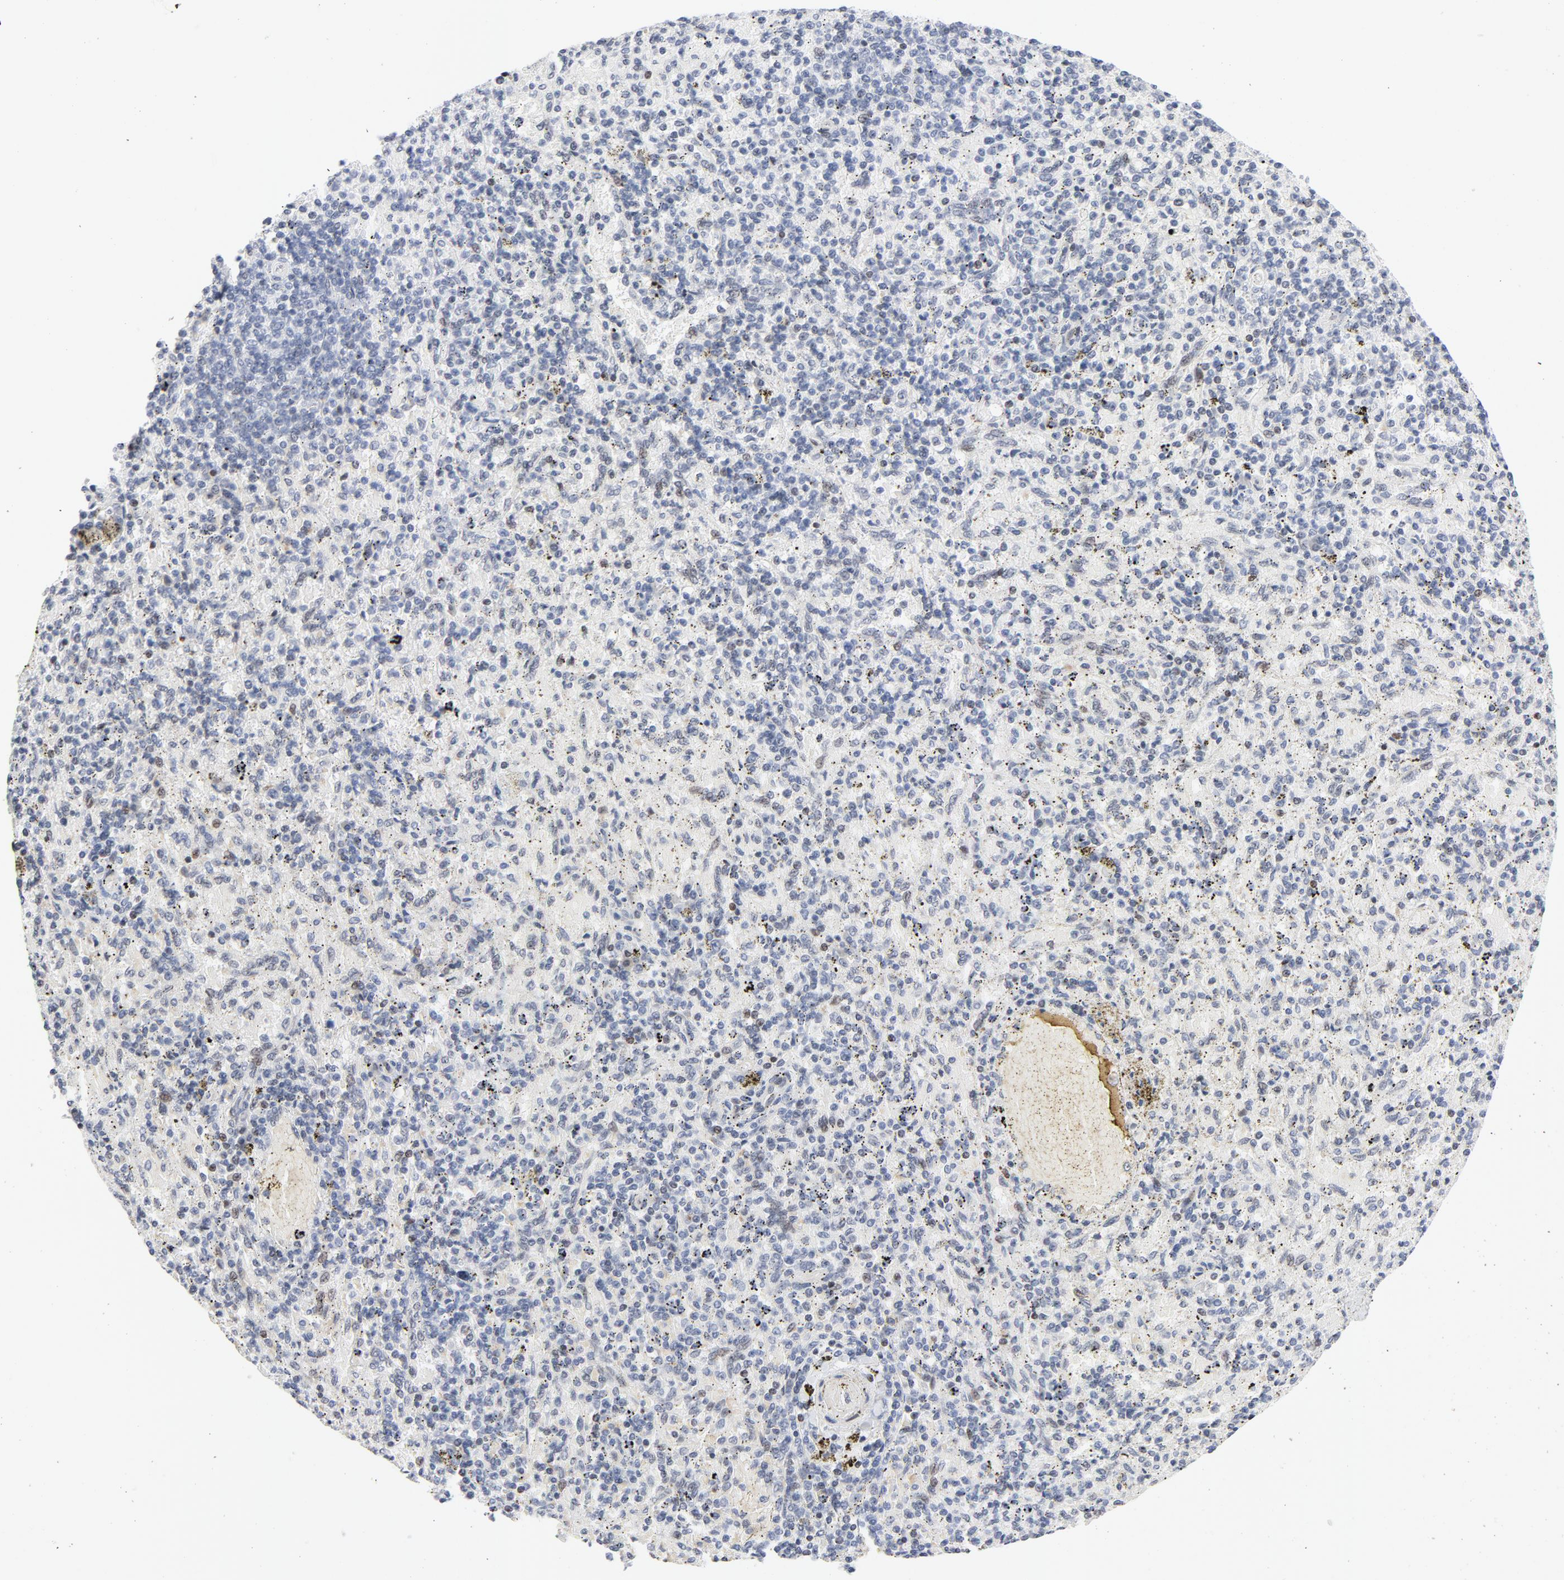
{"staining": {"intensity": "moderate", "quantity": "<25%", "location": "nuclear"}, "tissue": "spleen", "cell_type": "Cells in red pulp", "image_type": "normal", "snomed": [{"axis": "morphology", "description": "Normal tissue, NOS"}, {"axis": "topography", "description": "Spleen"}], "caption": "Normal spleen shows moderate nuclear positivity in approximately <25% of cells in red pulp (DAB IHC with brightfield microscopy, high magnification)..", "gene": "NFIC", "patient": {"sex": "female", "age": 43}}